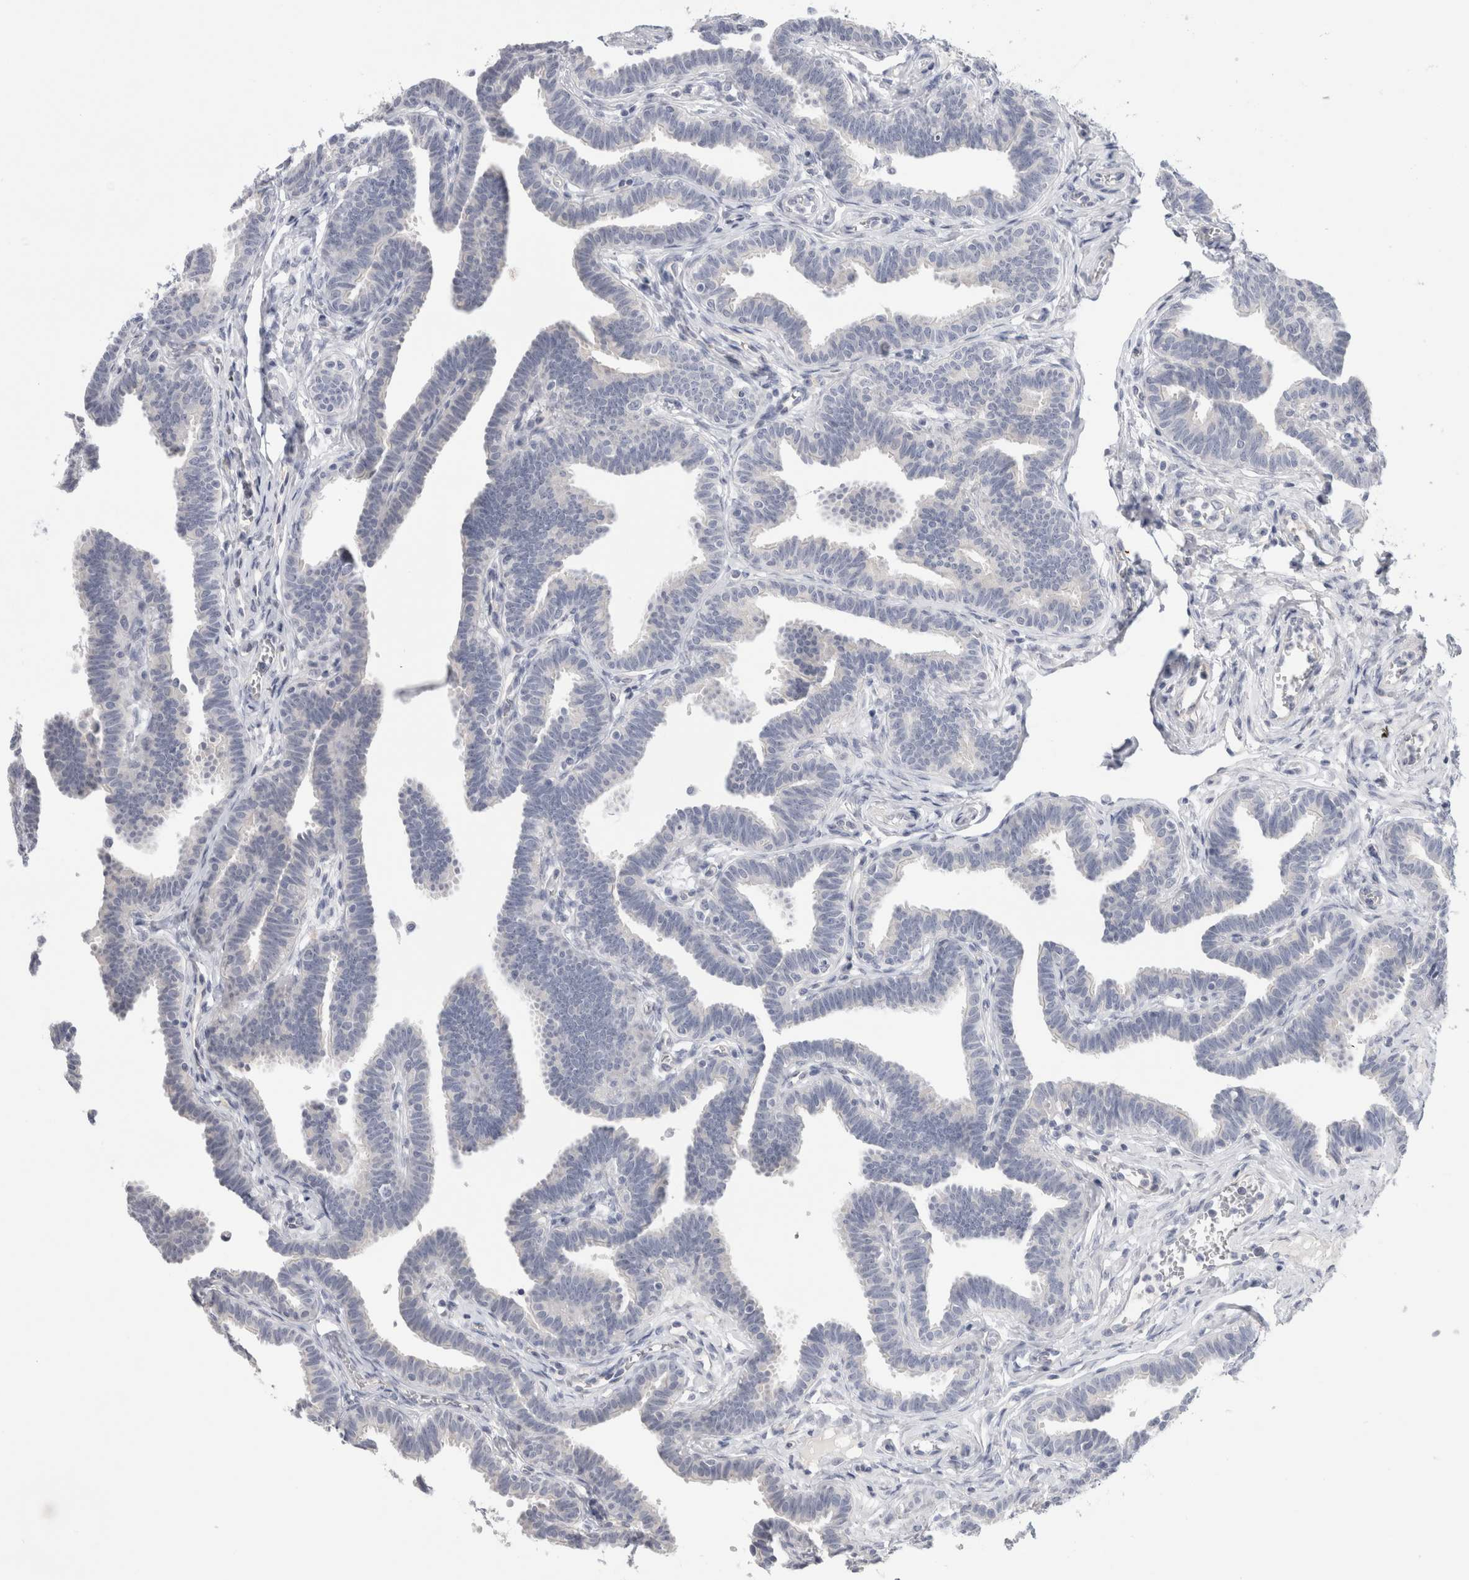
{"staining": {"intensity": "negative", "quantity": "none", "location": "none"}, "tissue": "fallopian tube", "cell_type": "Glandular cells", "image_type": "normal", "snomed": [{"axis": "morphology", "description": "Normal tissue, NOS"}, {"axis": "topography", "description": "Fallopian tube"}, {"axis": "topography", "description": "Ovary"}], "caption": "A high-resolution micrograph shows IHC staining of normal fallopian tube, which reveals no significant expression in glandular cells.", "gene": "TONSL", "patient": {"sex": "female", "age": 23}}